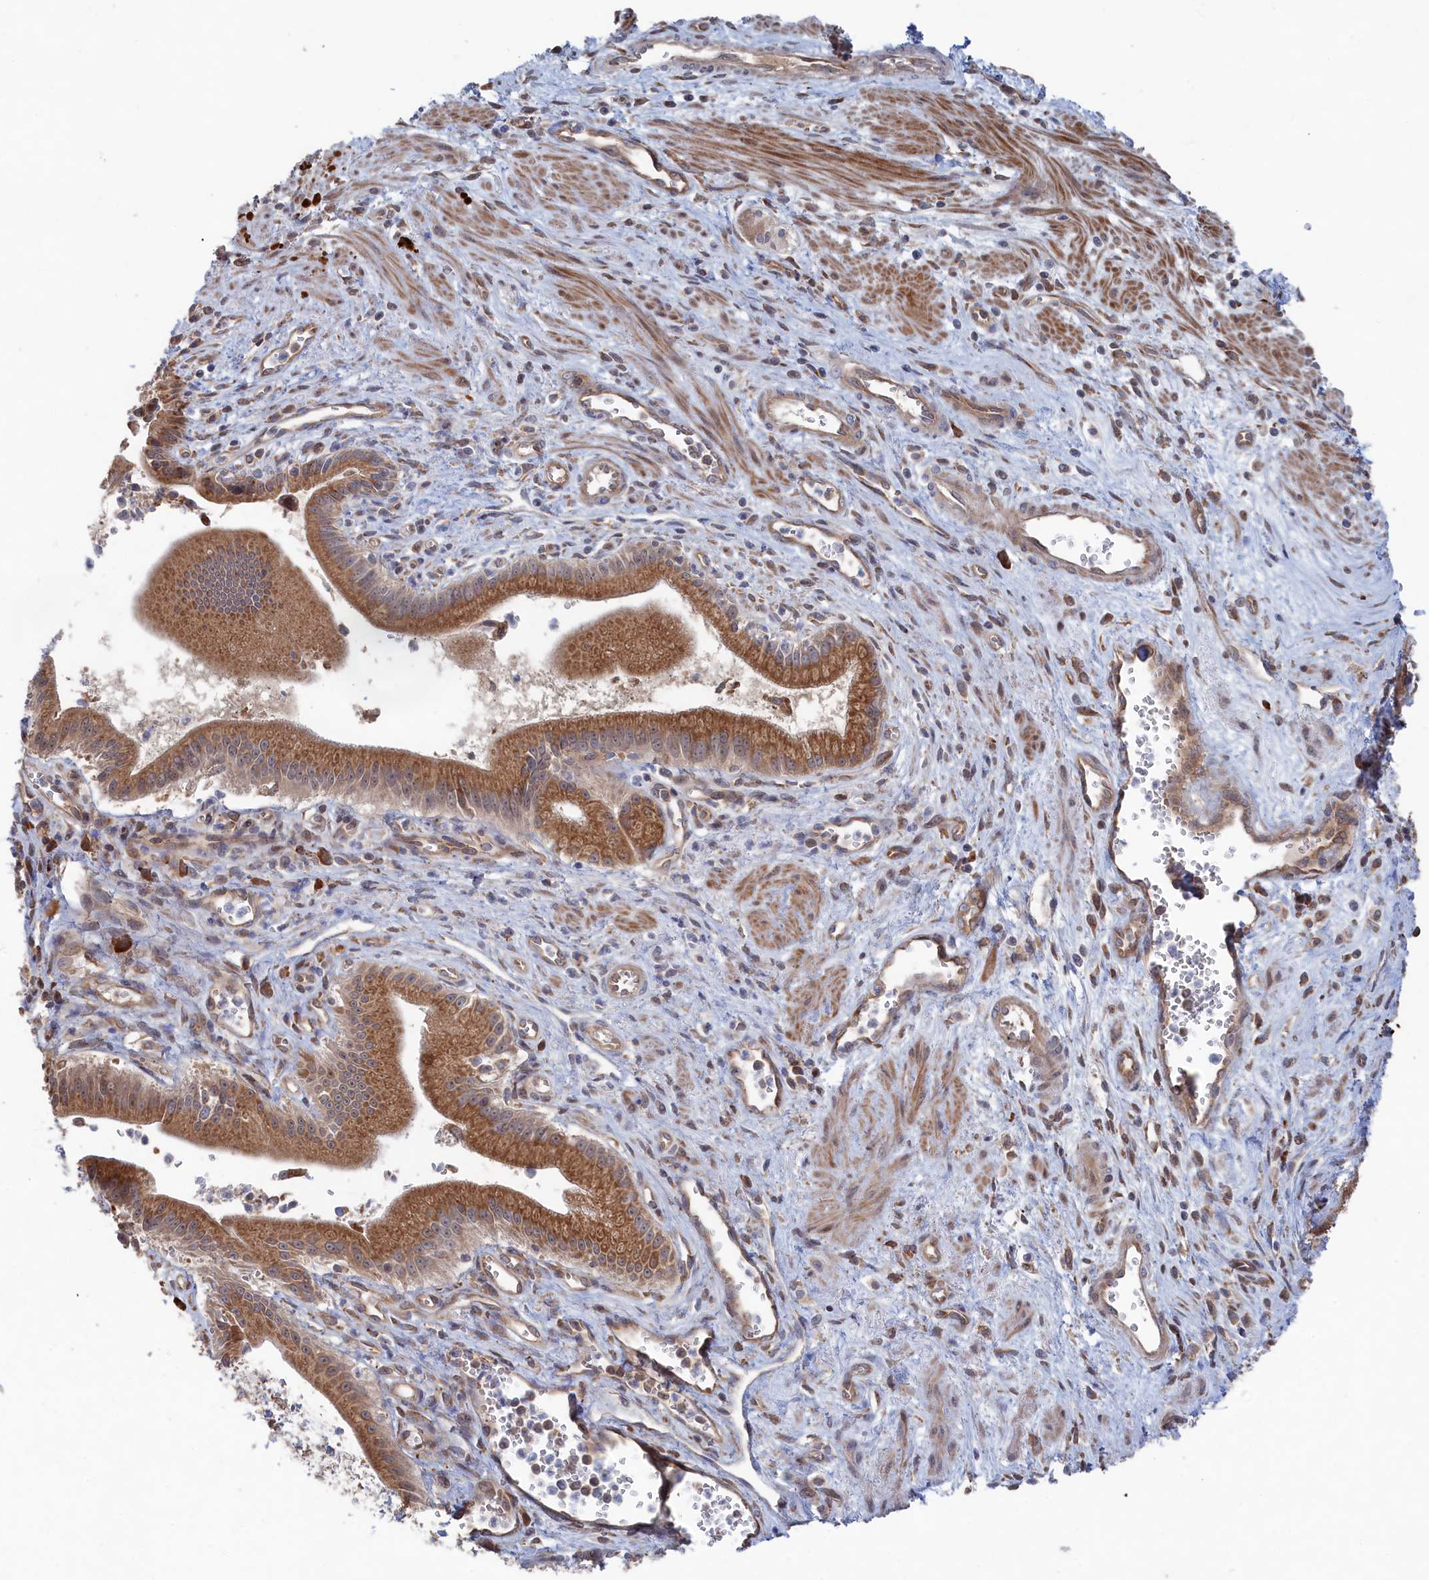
{"staining": {"intensity": "moderate", "quantity": ">75%", "location": "cytoplasmic/membranous"}, "tissue": "pancreatic cancer", "cell_type": "Tumor cells", "image_type": "cancer", "snomed": [{"axis": "morphology", "description": "Adenocarcinoma, NOS"}, {"axis": "topography", "description": "Pancreas"}], "caption": "A histopathology image showing moderate cytoplasmic/membranous expression in approximately >75% of tumor cells in adenocarcinoma (pancreatic), as visualized by brown immunohistochemical staining.", "gene": "BPIFB6", "patient": {"sex": "male", "age": 78}}